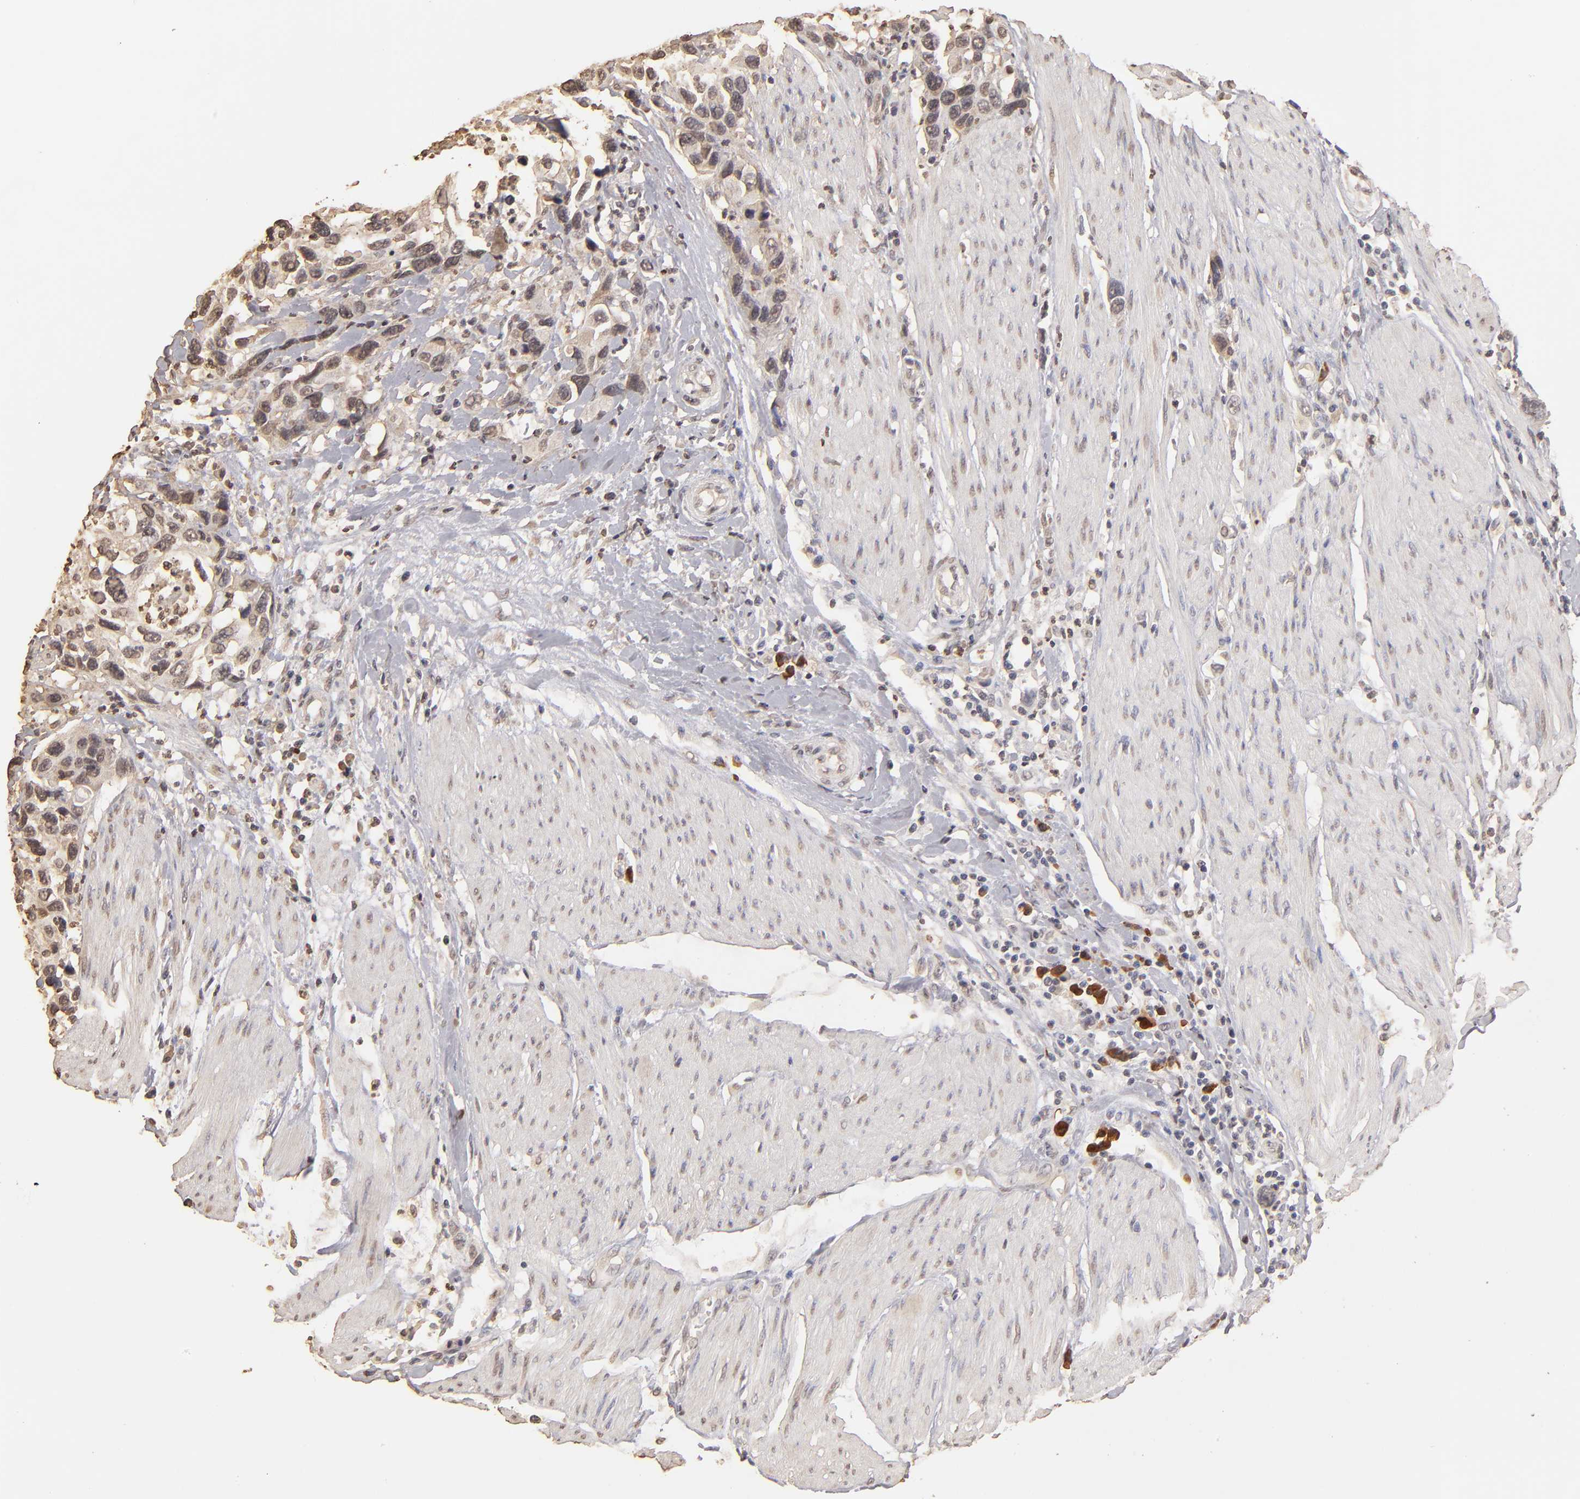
{"staining": {"intensity": "moderate", "quantity": "25%-75%", "location": "cytoplasmic/membranous"}, "tissue": "urothelial cancer", "cell_type": "Tumor cells", "image_type": "cancer", "snomed": [{"axis": "morphology", "description": "Urothelial carcinoma, High grade"}, {"axis": "topography", "description": "Urinary bladder"}], "caption": "A histopathology image of urothelial cancer stained for a protein demonstrates moderate cytoplasmic/membranous brown staining in tumor cells.", "gene": "OPHN1", "patient": {"sex": "male", "age": 66}}